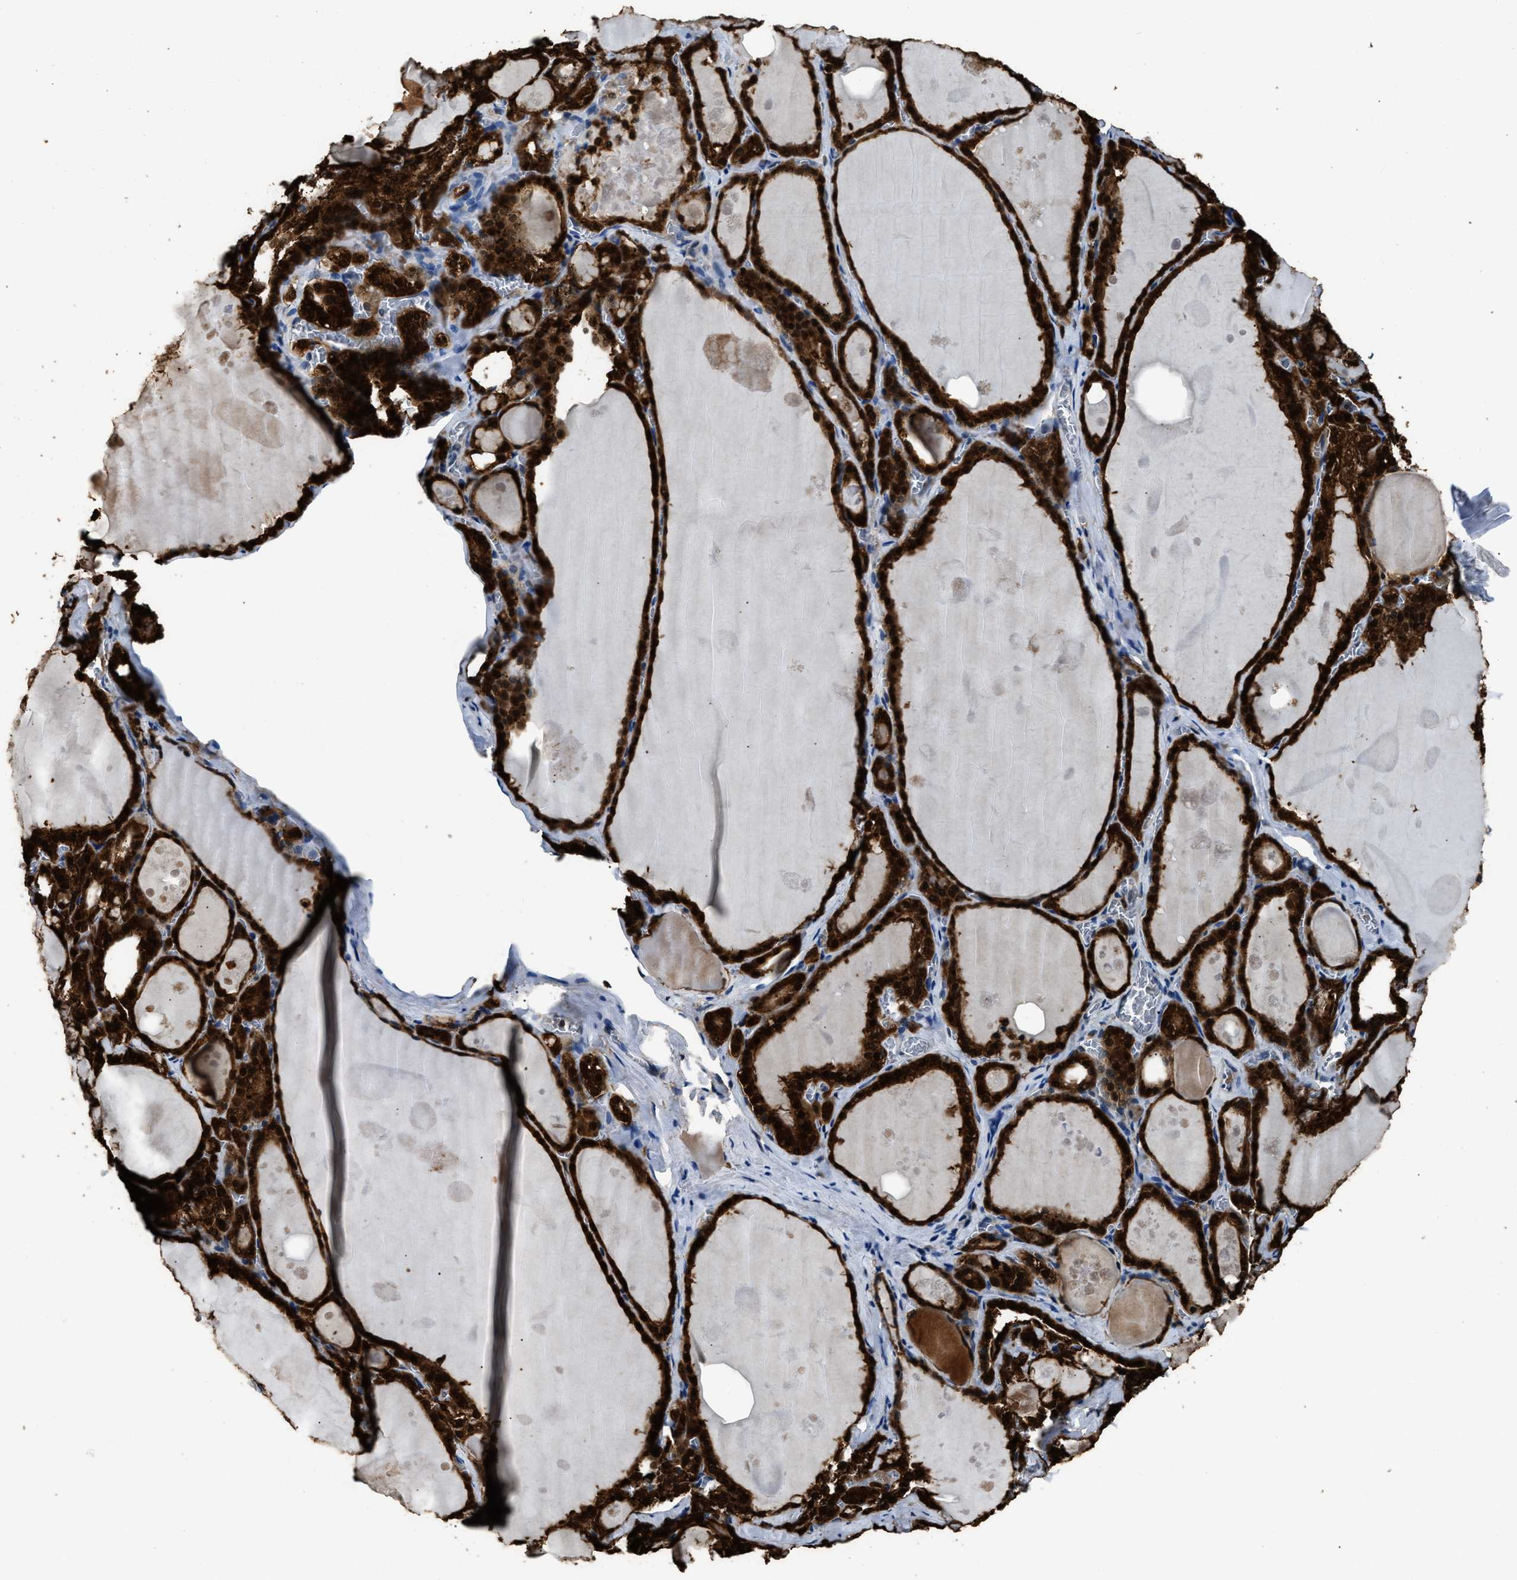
{"staining": {"intensity": "strong", "quantity": ">75%", "location": "cytoplasmic/membranous,nuclear"}, "tissue": "thyroid gland", "cell_type": "Glandular cells", "image_type": "normal", "snomed": [{"axis": "morphology", "description": "Normal tissue, NOS"}, {"axis": "topography", "description": "Thyroid gland"}], "caption": "Immunohistochemistry (IHC) of normal thyroid gland displays high levels of strong cytoplasmic/membranous,nuclear staining in about >75% of glandular cells. (IHC, brightfield microscopy, high magnification).", "gene": "GSTP1", "patient": {"sex": "male", "age": 56}}